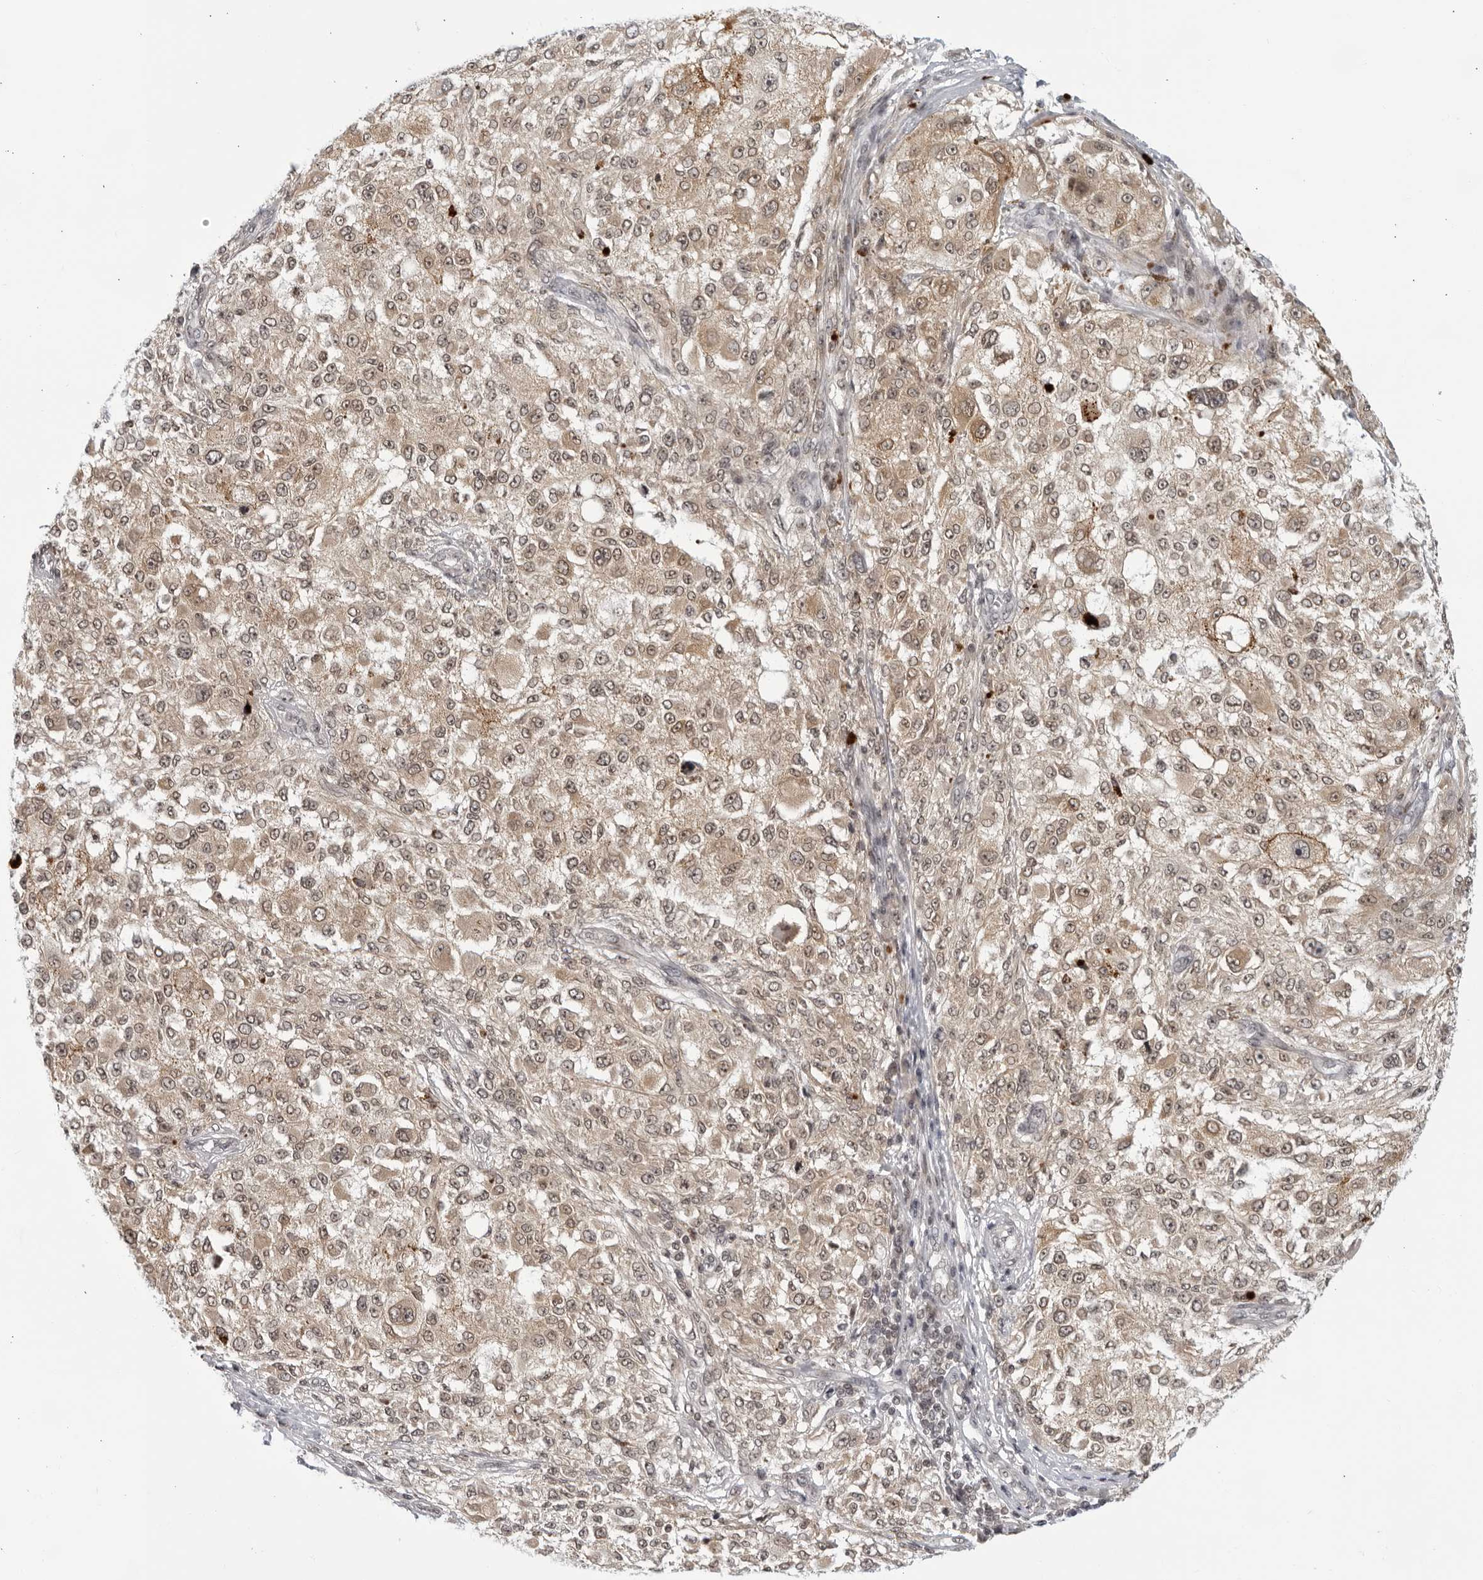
{"staining": {"intensity": "moderate", "quantity": ">75%", "location": "cytoplasmic/membranous,nuclear"}, "tissue": "melanoma", "cell_type": "Tumor cells", "image_type": "cancer", "snomed": [{"axis": "morphology", "description": "Necrosis, NOS"}, {"axis": "morphology", "description": "Malignant melanoma, NOS"}, {"axis": "topography", "description": "Skin"}], "caption": "A brown stain highlights moderate cytoplasmic/membranous and nuclear expression of a protein in malignant melanoma tumor cells.", "gene": "CC2D1B", "patient": {"sex": "female", "age": 87}}